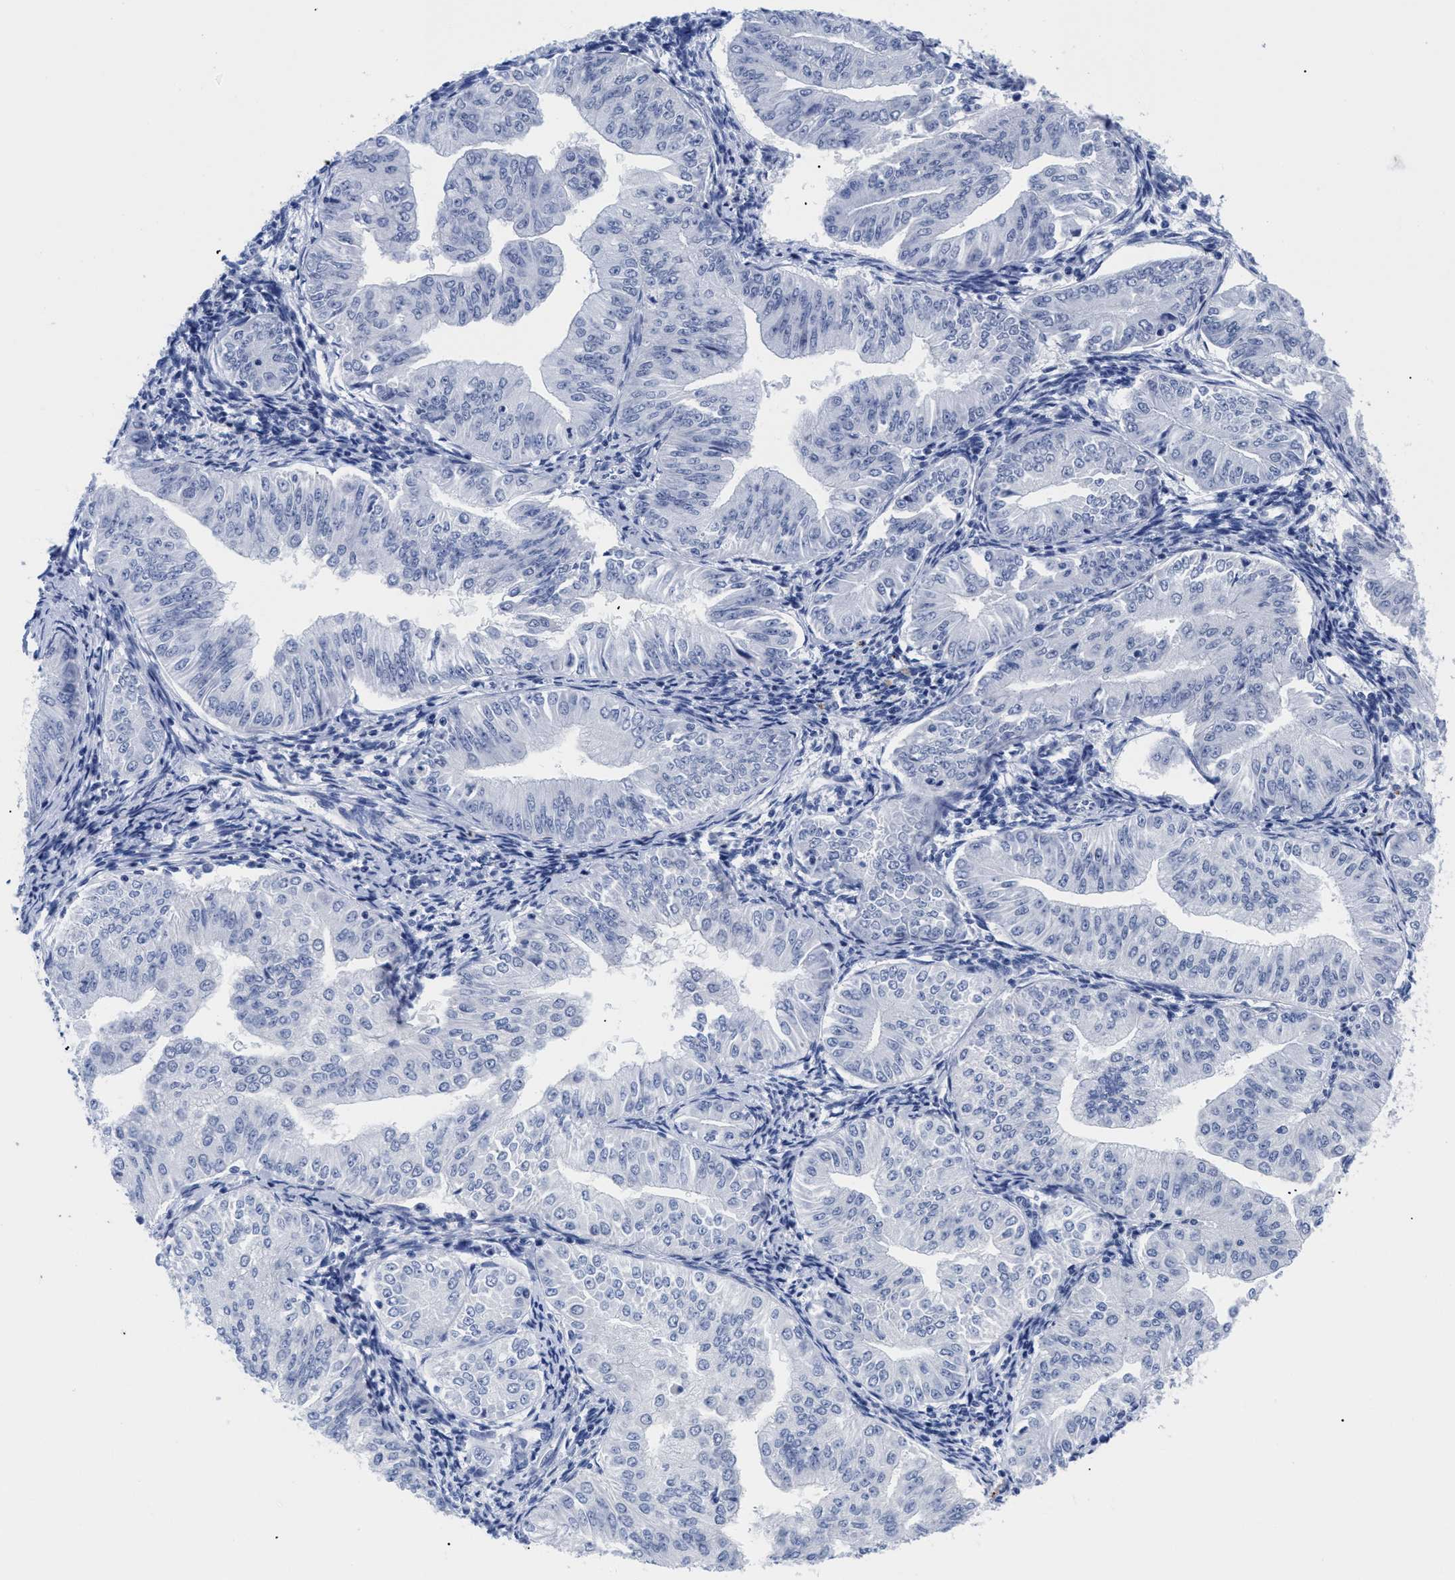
{"staining": {"intensity": "negative", "quantity": "none", "location": "none"}, "tissue": "endometrial cancer", "cell_type": "Tumor cells", "image_type": "cancer", "snomed": [{"axis": "morphology", "description": "Normal tissue, NOS"}, {"axis": "morphology", "description": "Adenocarcinoma, NOS"}, {"axis": "topography", "description": "Endometrium"}], "caption": "IHC of human adenocarcinoma (endometrial) shows no positivity in tumor cells.", "gene": "TREML1", "patient": {"sex": "female", "age": 53}}